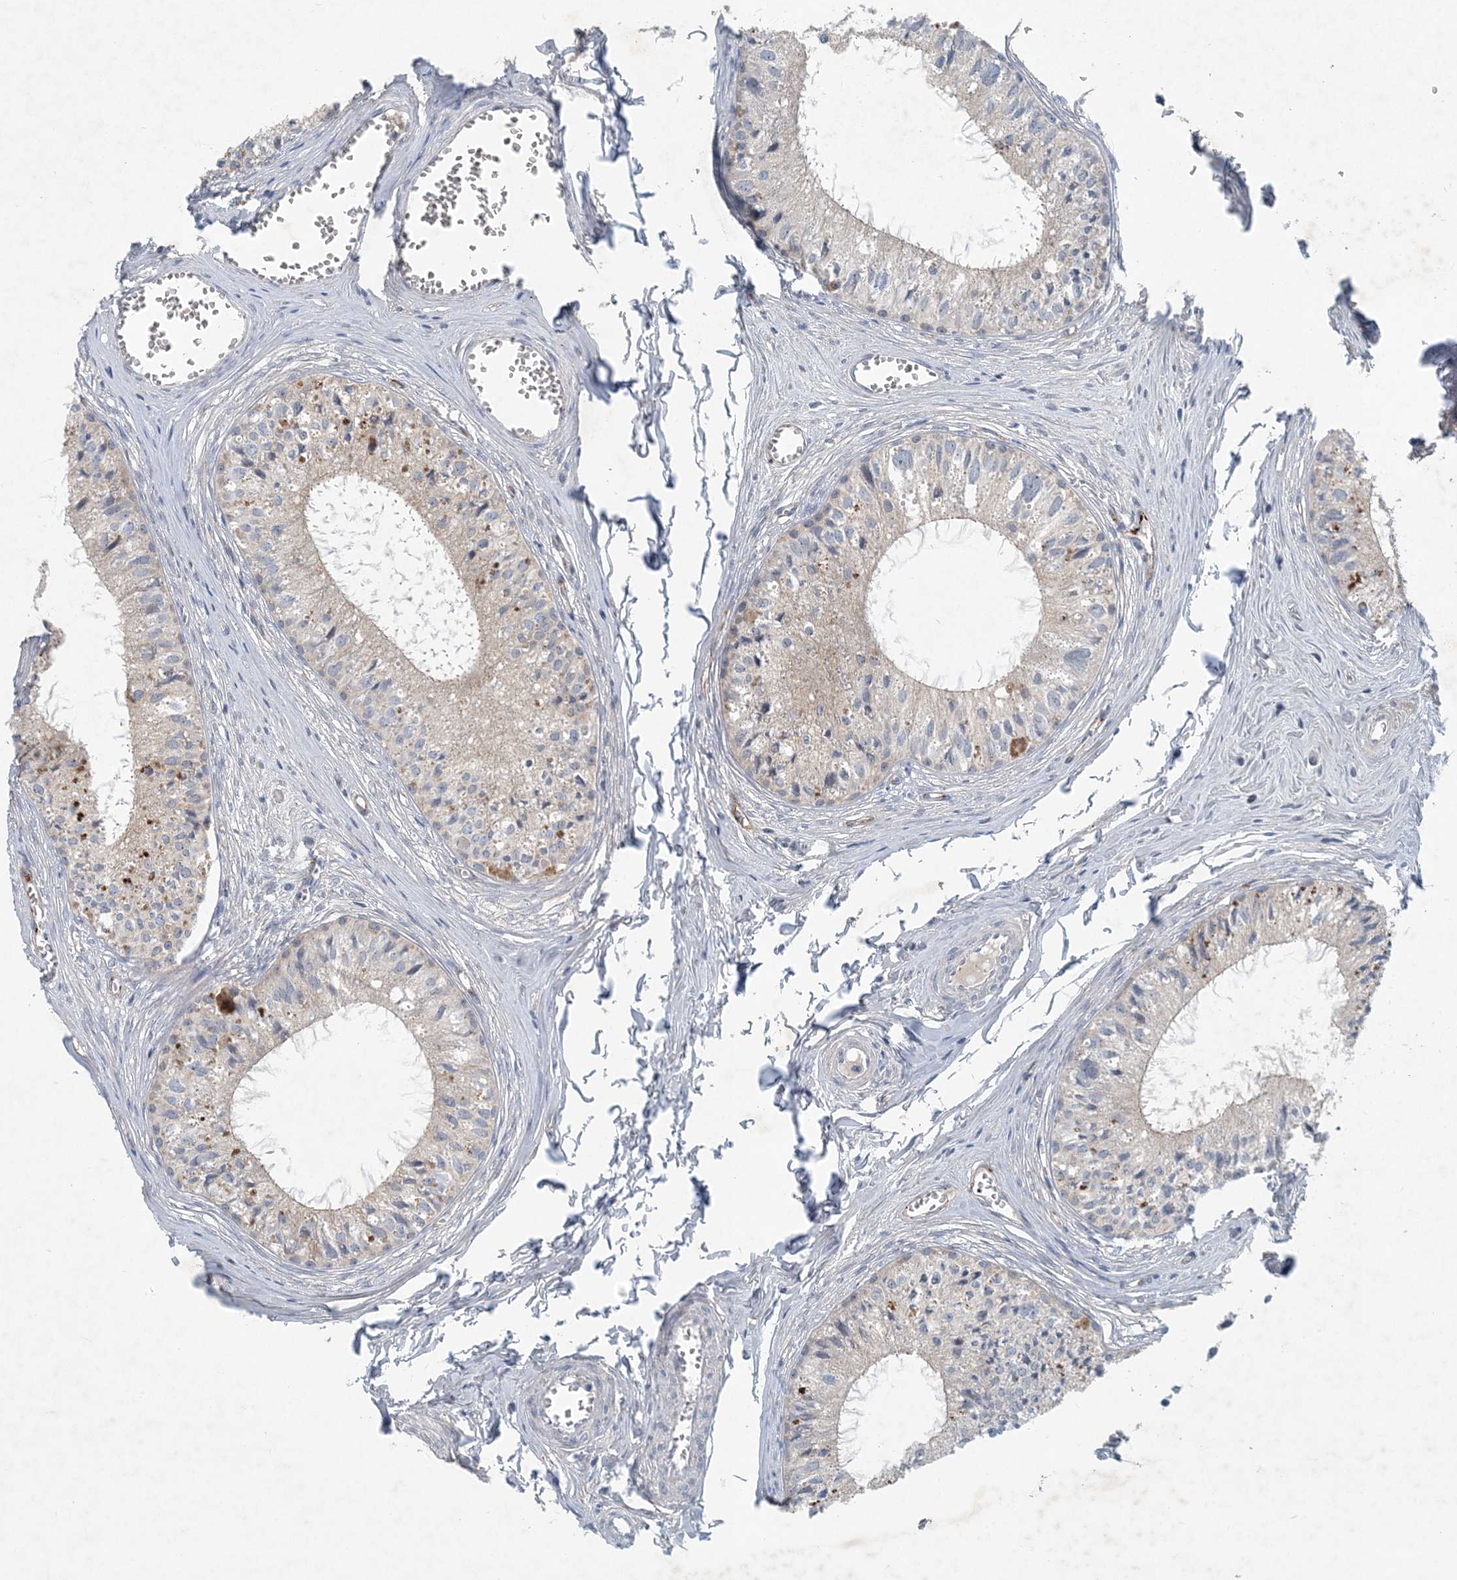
{"staining": {"intensity": "moderate", "quantity": "25%-75%", "location": "cytoplasmic/membranous"}, "tissue": "epididymis", "cell_type": "Glandular cells", "image_type": "normal", "snomed": [{"axis": "morphology", "description": "Normal tissue, NOS"}, {"axis": "topography", "description": "Epididymis"}], "caption": "Human epididymis stained for a protein (brown) shows moderate cytoplasmic/membranous positive staining in approximately 25%-75% of glandular cells.", "gene": "HIKESHI", "patient": {"sex": "male", "age": 36}}